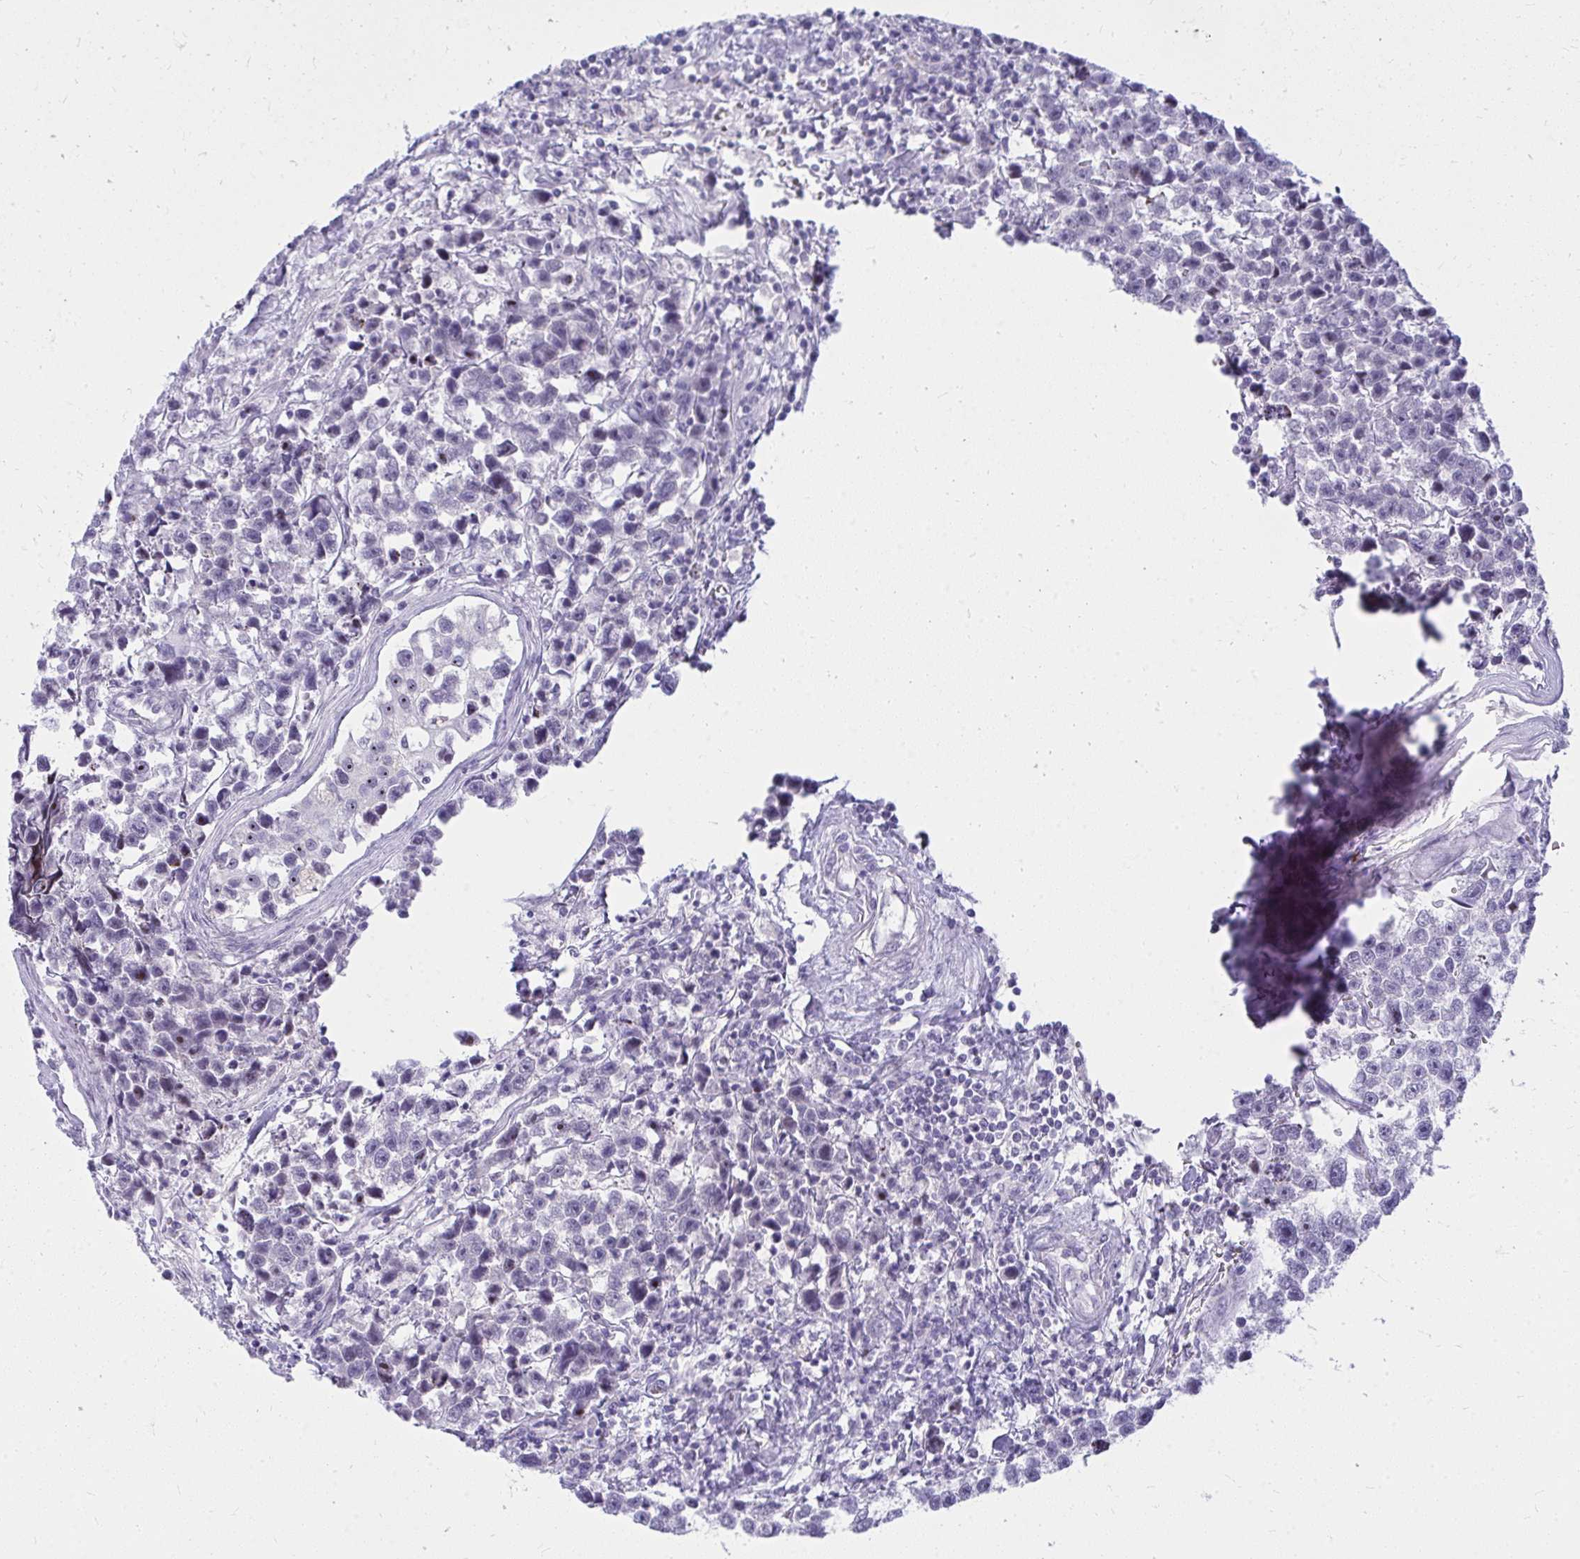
{"staining": {"intensity": "negative", "quantity": "none", "location": "none"}, "tissue": "testis cancer", "cell_type": "Tumor cells", "image_type": "cancer", "snomed": [{"axis": "morphology", "description": "Seminoma, NOS"}, {"axis": "topography", "description": "Testis"}], "caption": "IHC image of neoplastic tissue: testis cancer stained with DAB shows no significant protein staining in tumor cells.", "gene": "LRRC36", "patient": {"sex": "male", "age": 26}}